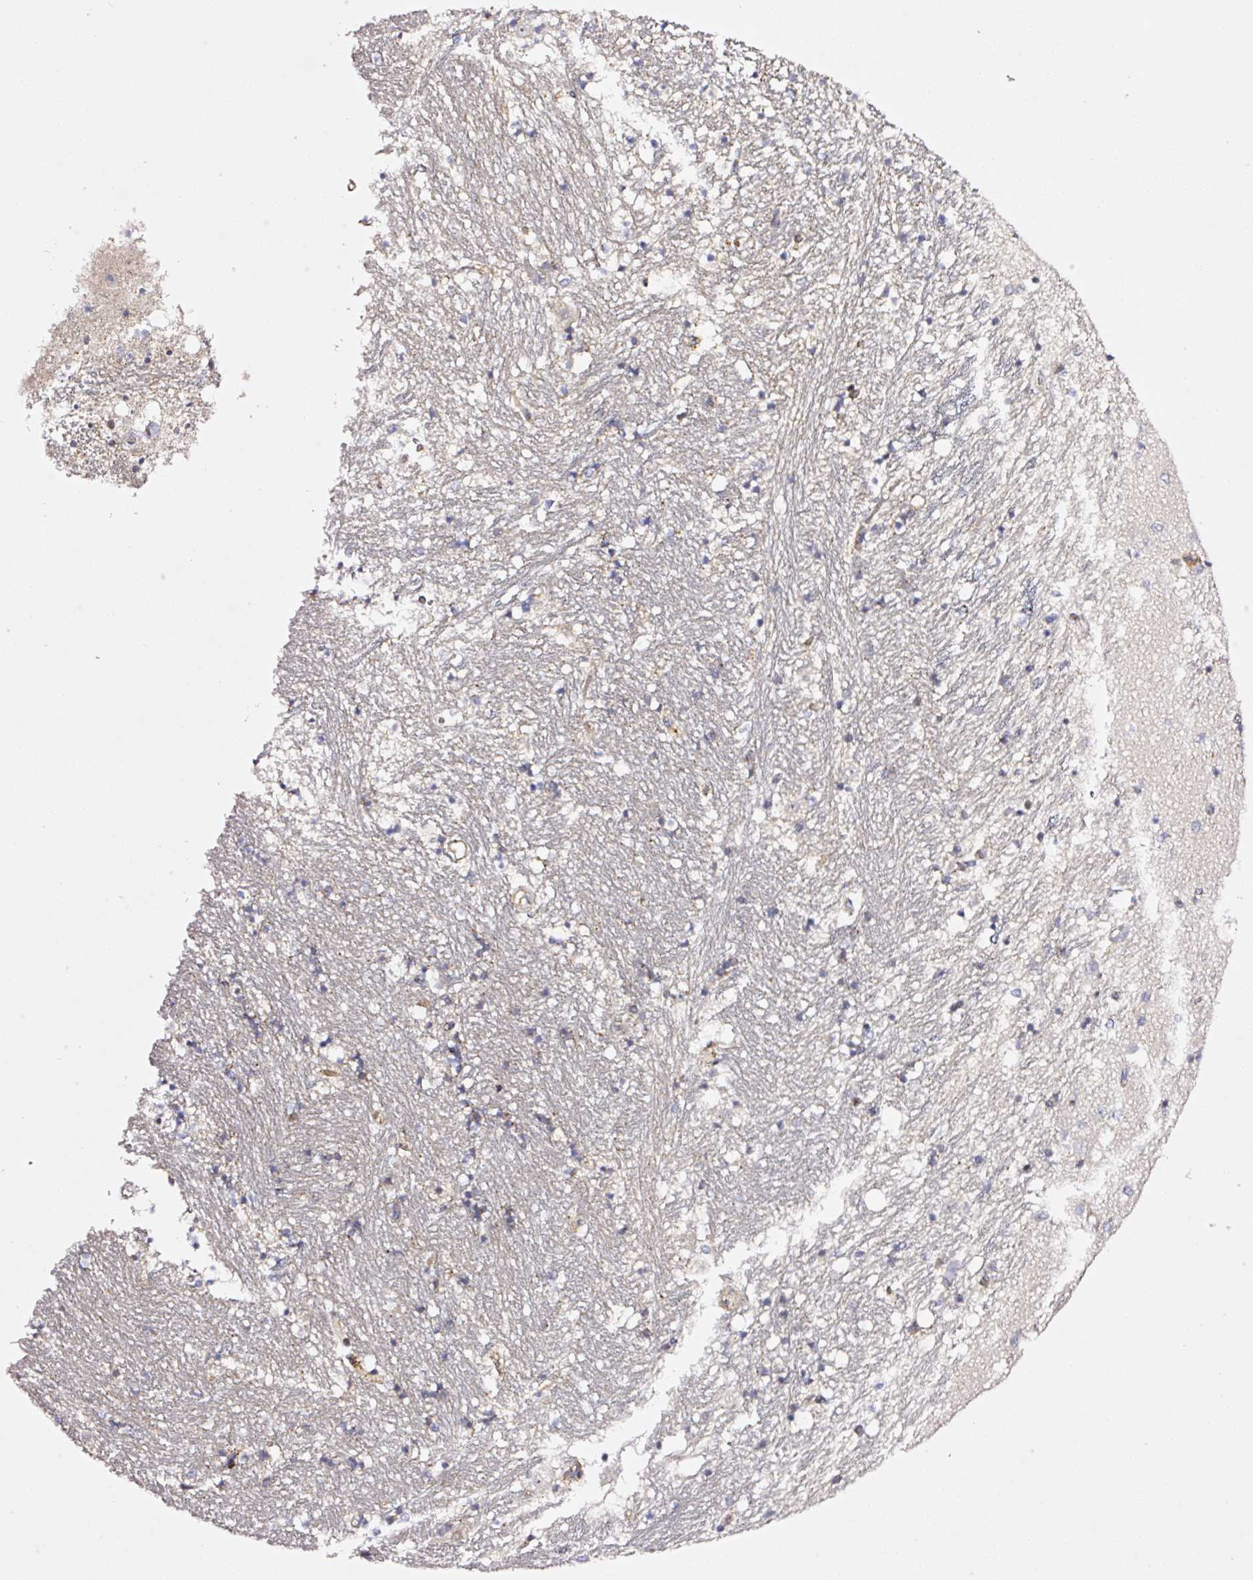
{"staining": {"intensity": "moderate", "quantity": "<25%", "location": "cytoplasmic/membranous"}, "tissue": "caudate", "cell_type": "Glial cells", "image_type": "normal", "snomed": [{"axis": "morphology", "description": "Normal tissue, NOS"}, {"axis": "topography", "description": "Lateral ventricle wall"}], "caption": "A brown stain highlights moderate cytoplasmic/membranous positivity of a protein in glial cells of normal human caudate. The staining was performed using DAB to visualize the protein expression in brown, while the nuclei were stained in blue with hematoxylin (Magnification: 20x).", "gene": "ANKRD20A1", "patient": {"sex": "male", "age": 58}}